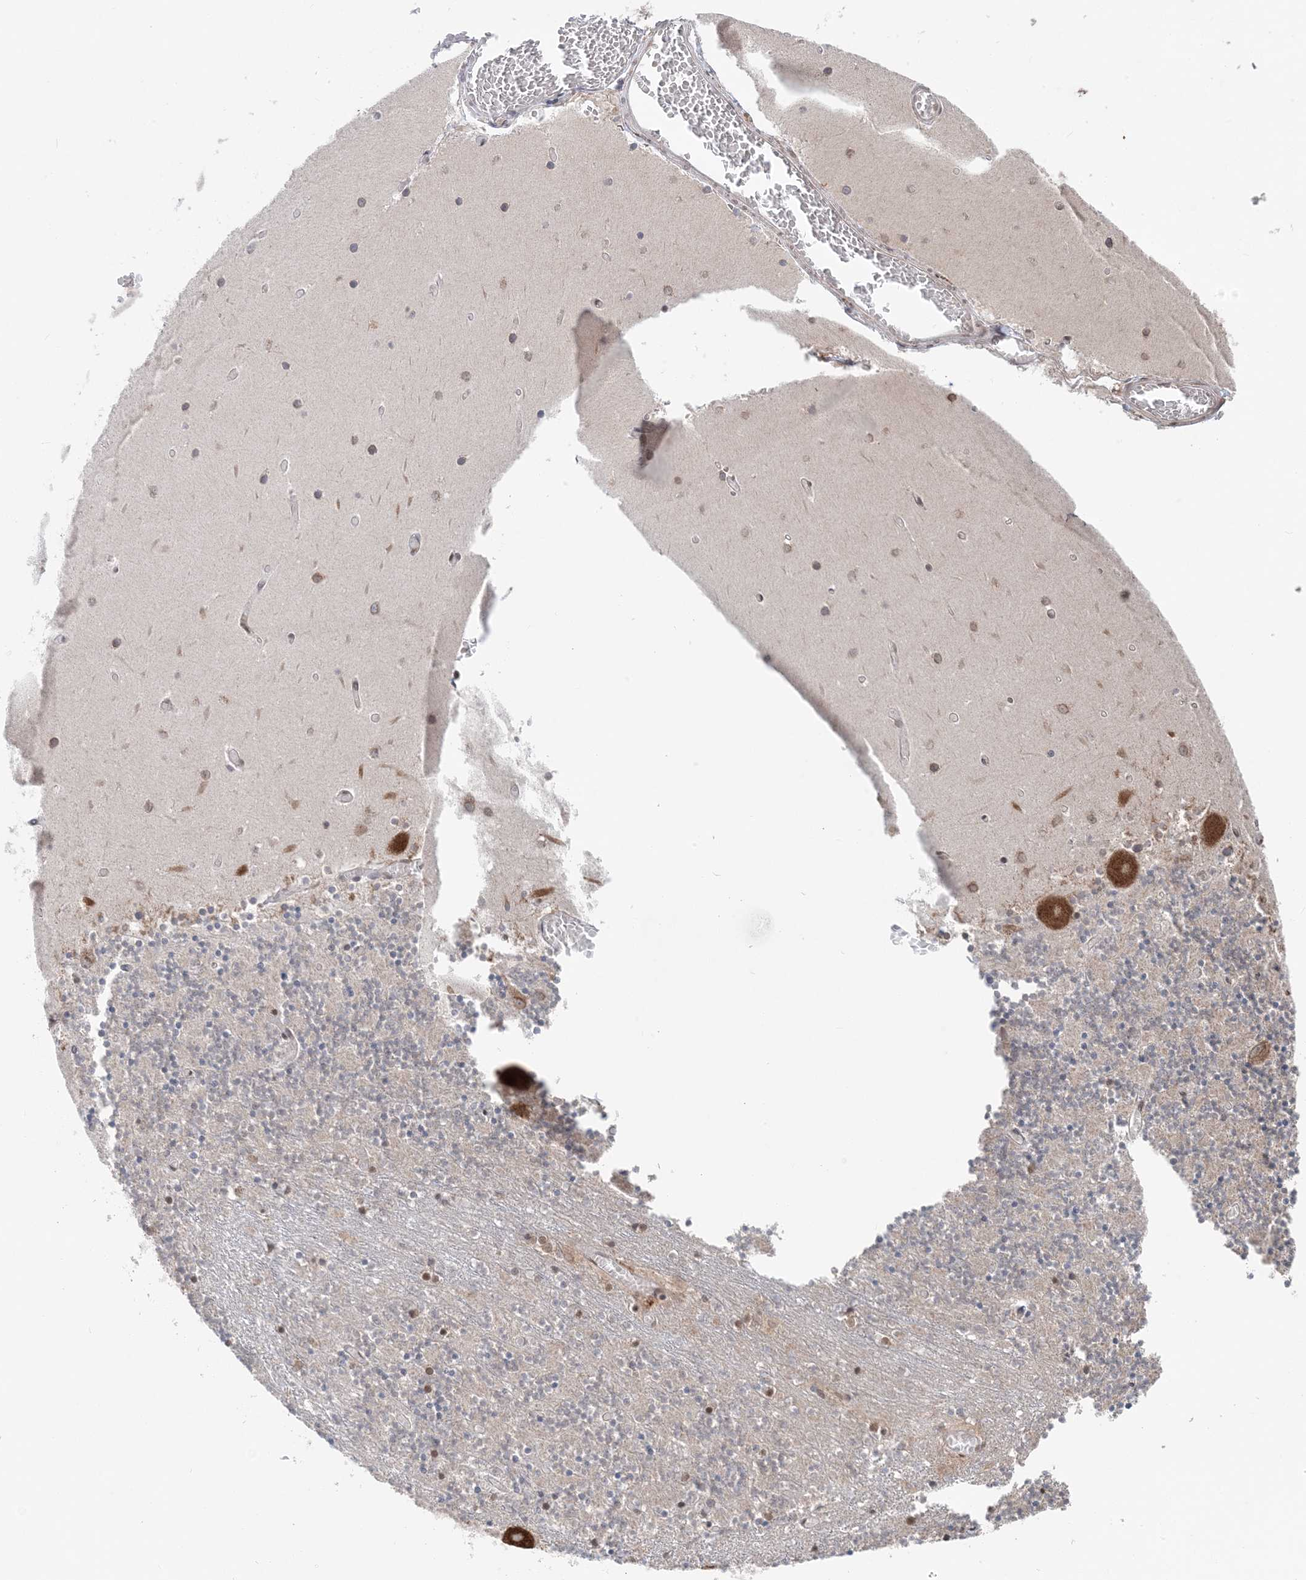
{"staining": {"intensity": "weak", "quantity": "<25%", "location": "cytoplasmic/membranous"}, "tissue": "cerebellum", "cell_type": "Cells in granular layer", "image_type": "normal", "snomed": [{"axis": "morphology", "description": "Normal tissue, NOS"}, {"axis": "topography", "description": "Cerebellum"}], "caption": "Immunohistochemistry of unremarkable human cerebellum displays no staining in cells in granular layer. Brightfield microscopy of IHC stained with DAB (3,3'-diaminobenzidine) (brown) and hematoxylin (blue), captured at high magnification.", "gene": "TMED10", "patient": {"sex": "female", "age": 28}}